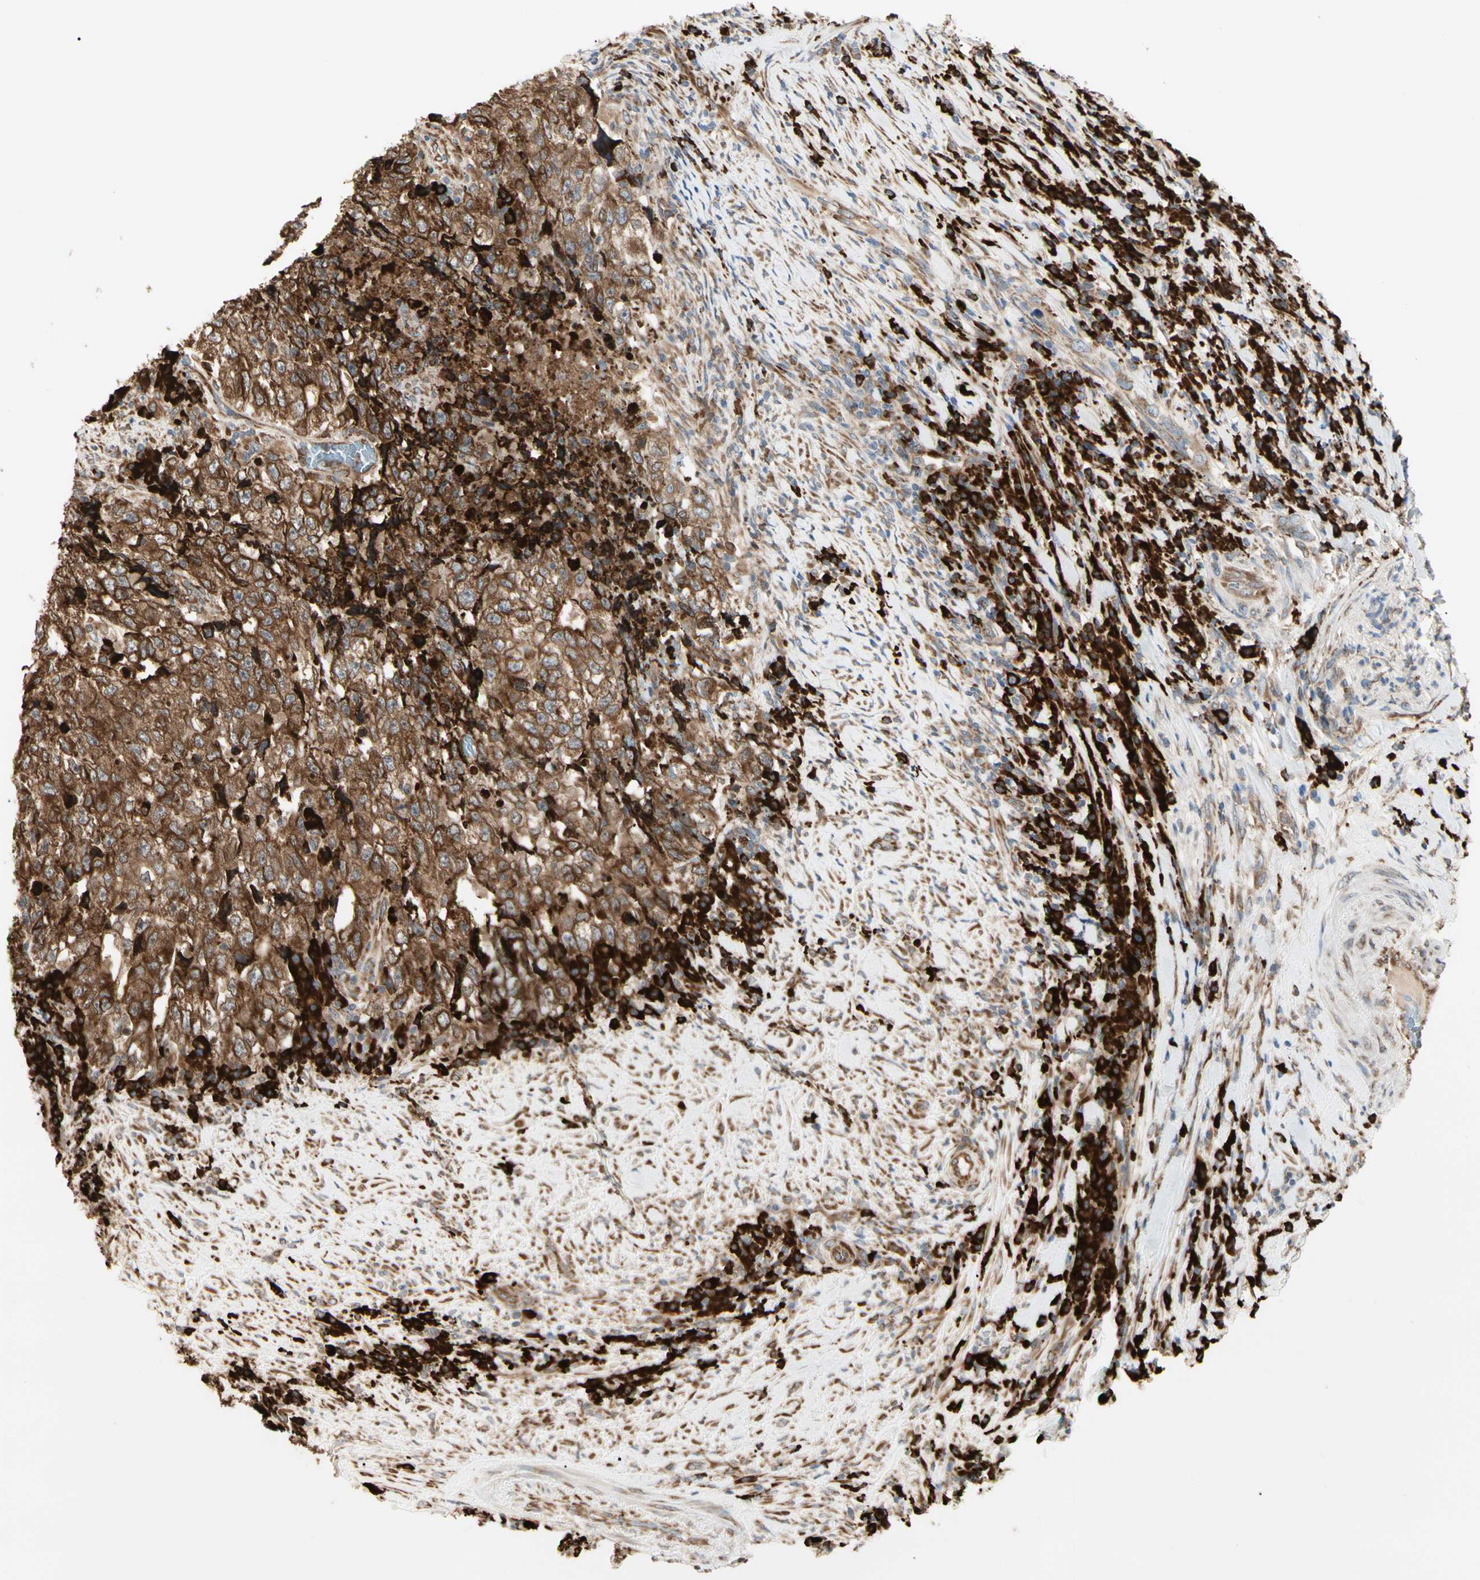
{"staining": {"intensity": "strong", "quantity": ">75%", "location": "cytoplasmic/membranous"}, "tissue": "testis cancer", "cell_type": "Tumor cells", "image_type": "cancer", "snomed": [{"axis": "morphology", "description": "Necrosis, NOS"}, {"axis": "morphology", "description": "Carcinoma, Embryonal, NOS"}, {"axis": "topography", "description": "Testis"}], "caption": "Immunohistochemistry (DAB) staining of testis embryonal carcinoma reveals strong cytoplasmic/membranous protein staining in approximately >75% of tumor cells.", "gene": "HSP90B1", "patient": {"sex": "male", "age": 19}}